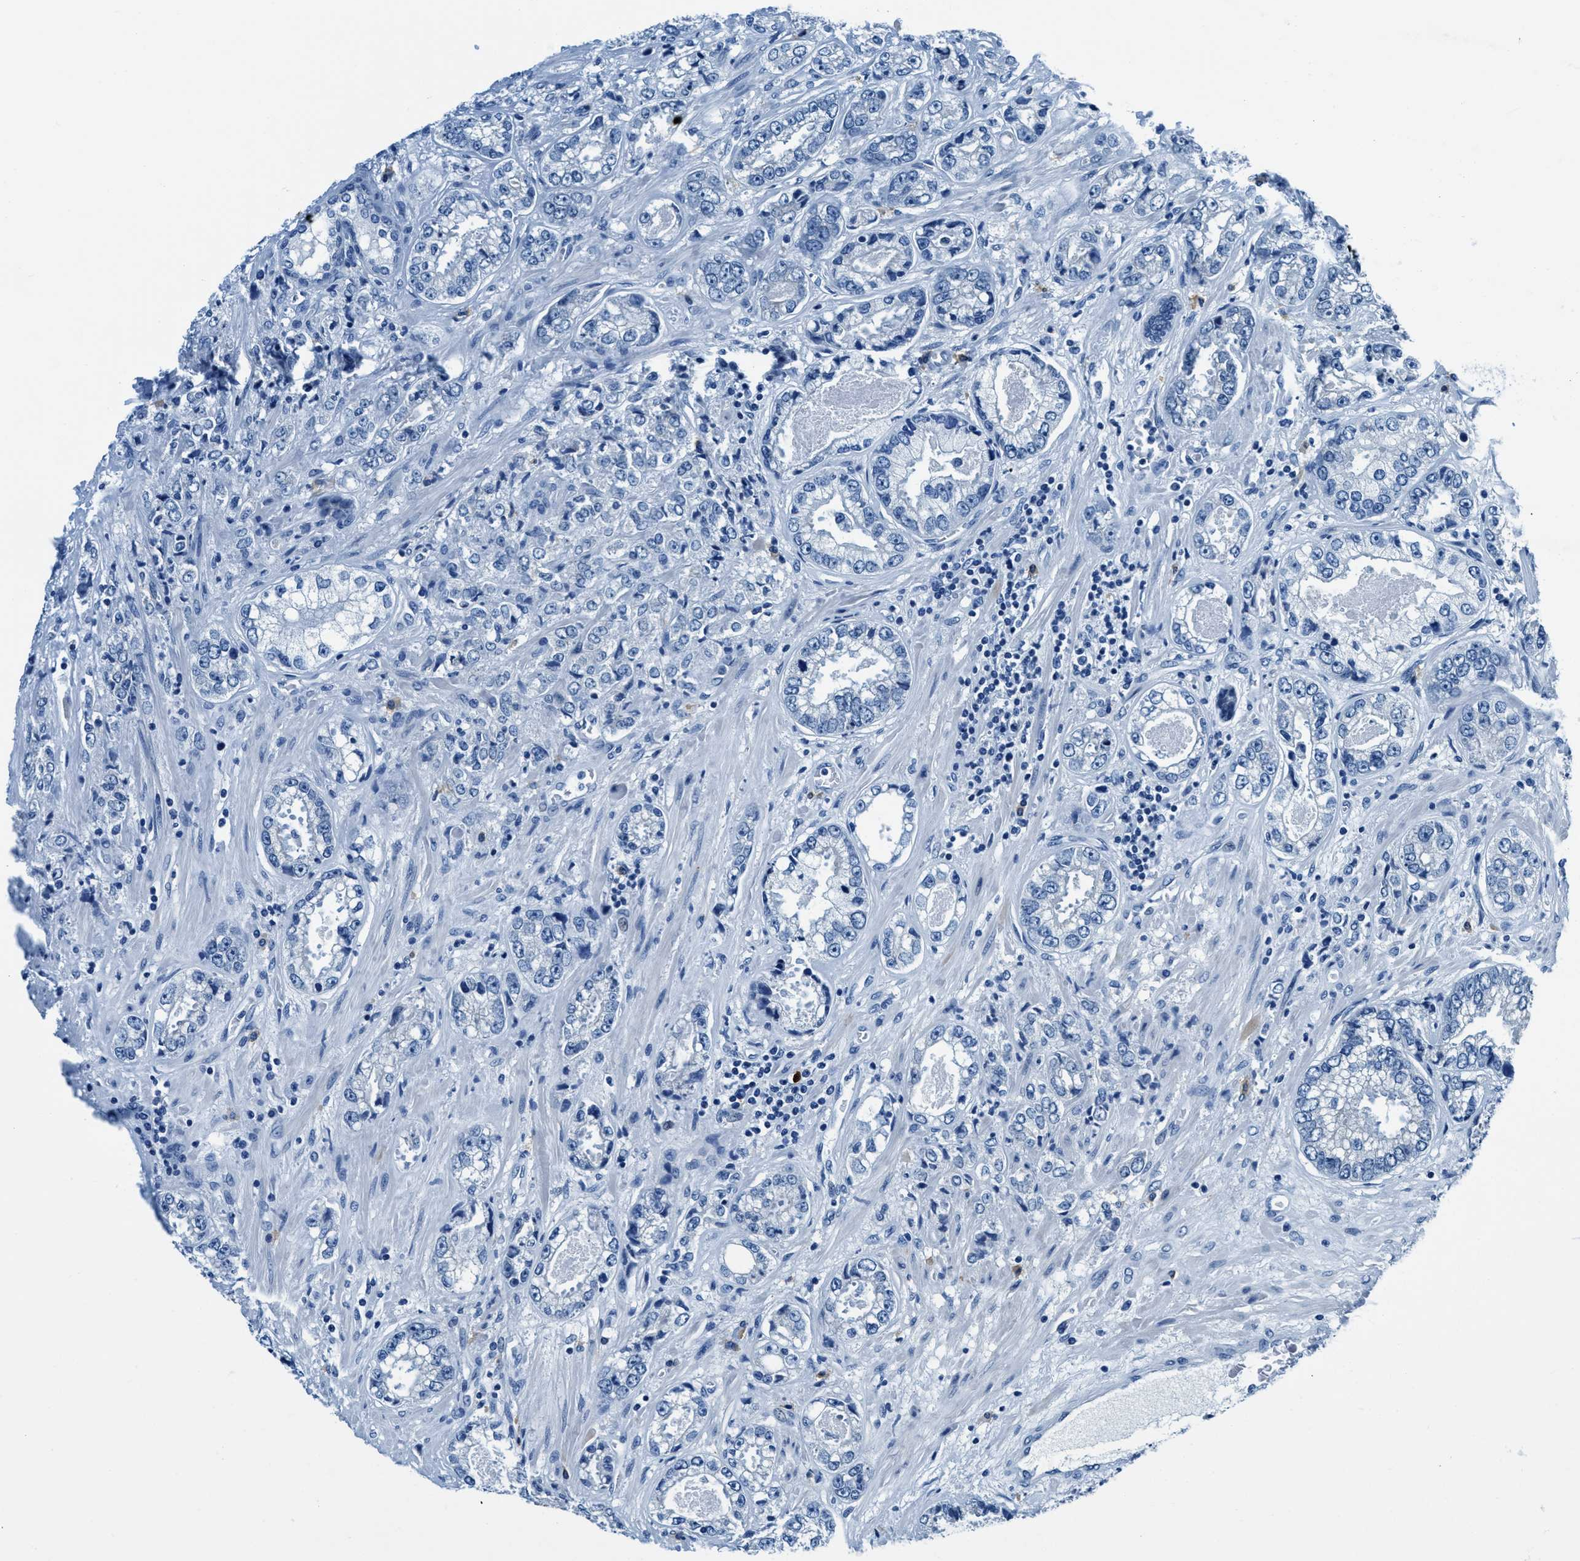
{"staining": {"intensity": "negative", "quantity": "none", "location": "none"}, "tissue": "prostate cancer", "cell_type": "Tumor cells", "image_type": "cancer", "snomed": [{"axis": "morphology", "description": "Adenocarcinoma, High grade"}, {"axis": "topography", "description": "Prostate"}], "caption": "Tumor cells show no significant protein expression in prostate high-grade adenocarcinoma.", "gene": "UBAC2", "patient": {"sex": "male", "age": 61}}